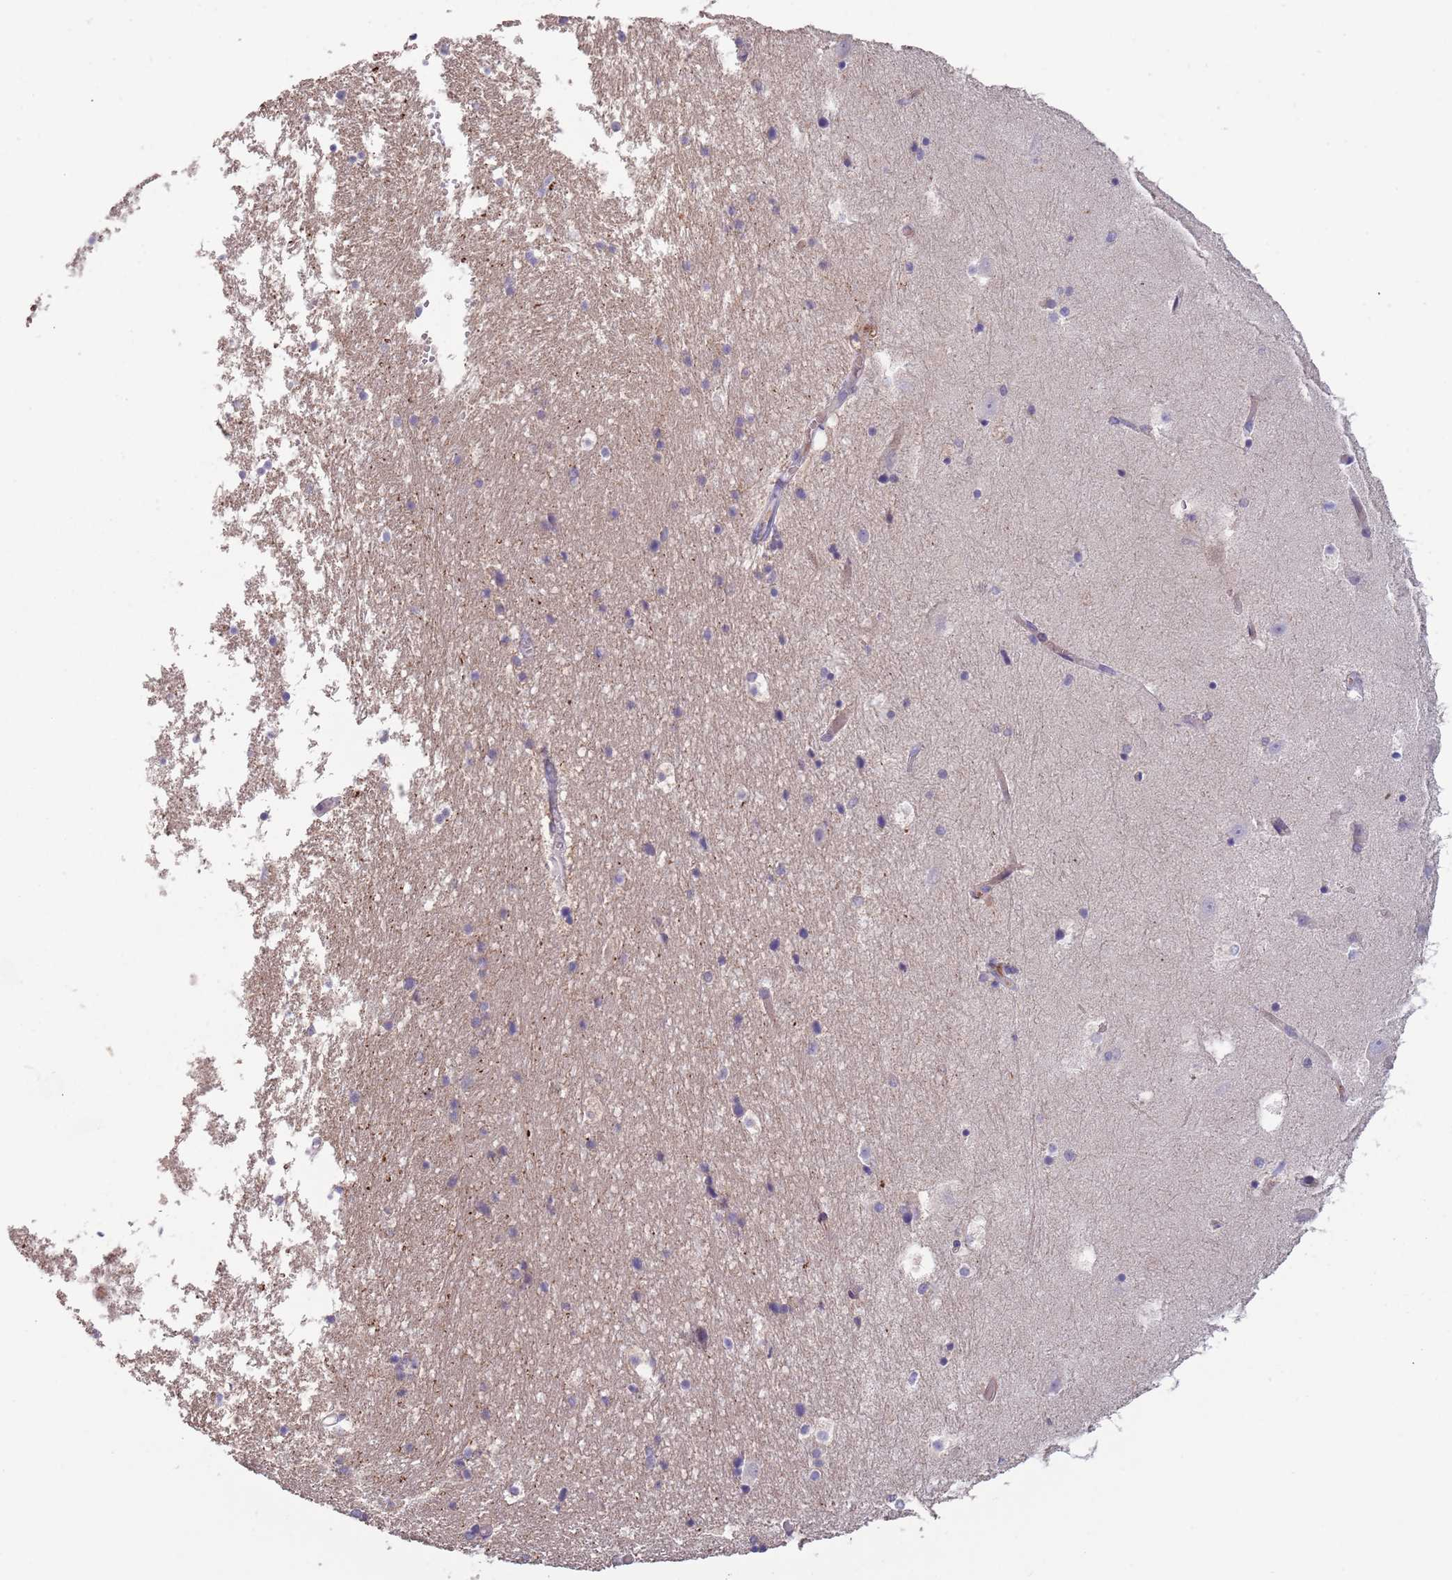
{"staining": {"intensity": "negative", "quantity": "none", "location": "none"}, "tissue": "hippocampus", "cell_type": "Glial cells", "image_type": "normal", "snomed": [{"axis": "morphology", "description": "Normal tissue, NOS"}, {"axis": "topography", "description": "Hippocampus"}], "caption": "Glial cells show no significant expression in normal hippocampus.", "gene": "SUSD1", "patient": {"sex": "female", "age": 52}}